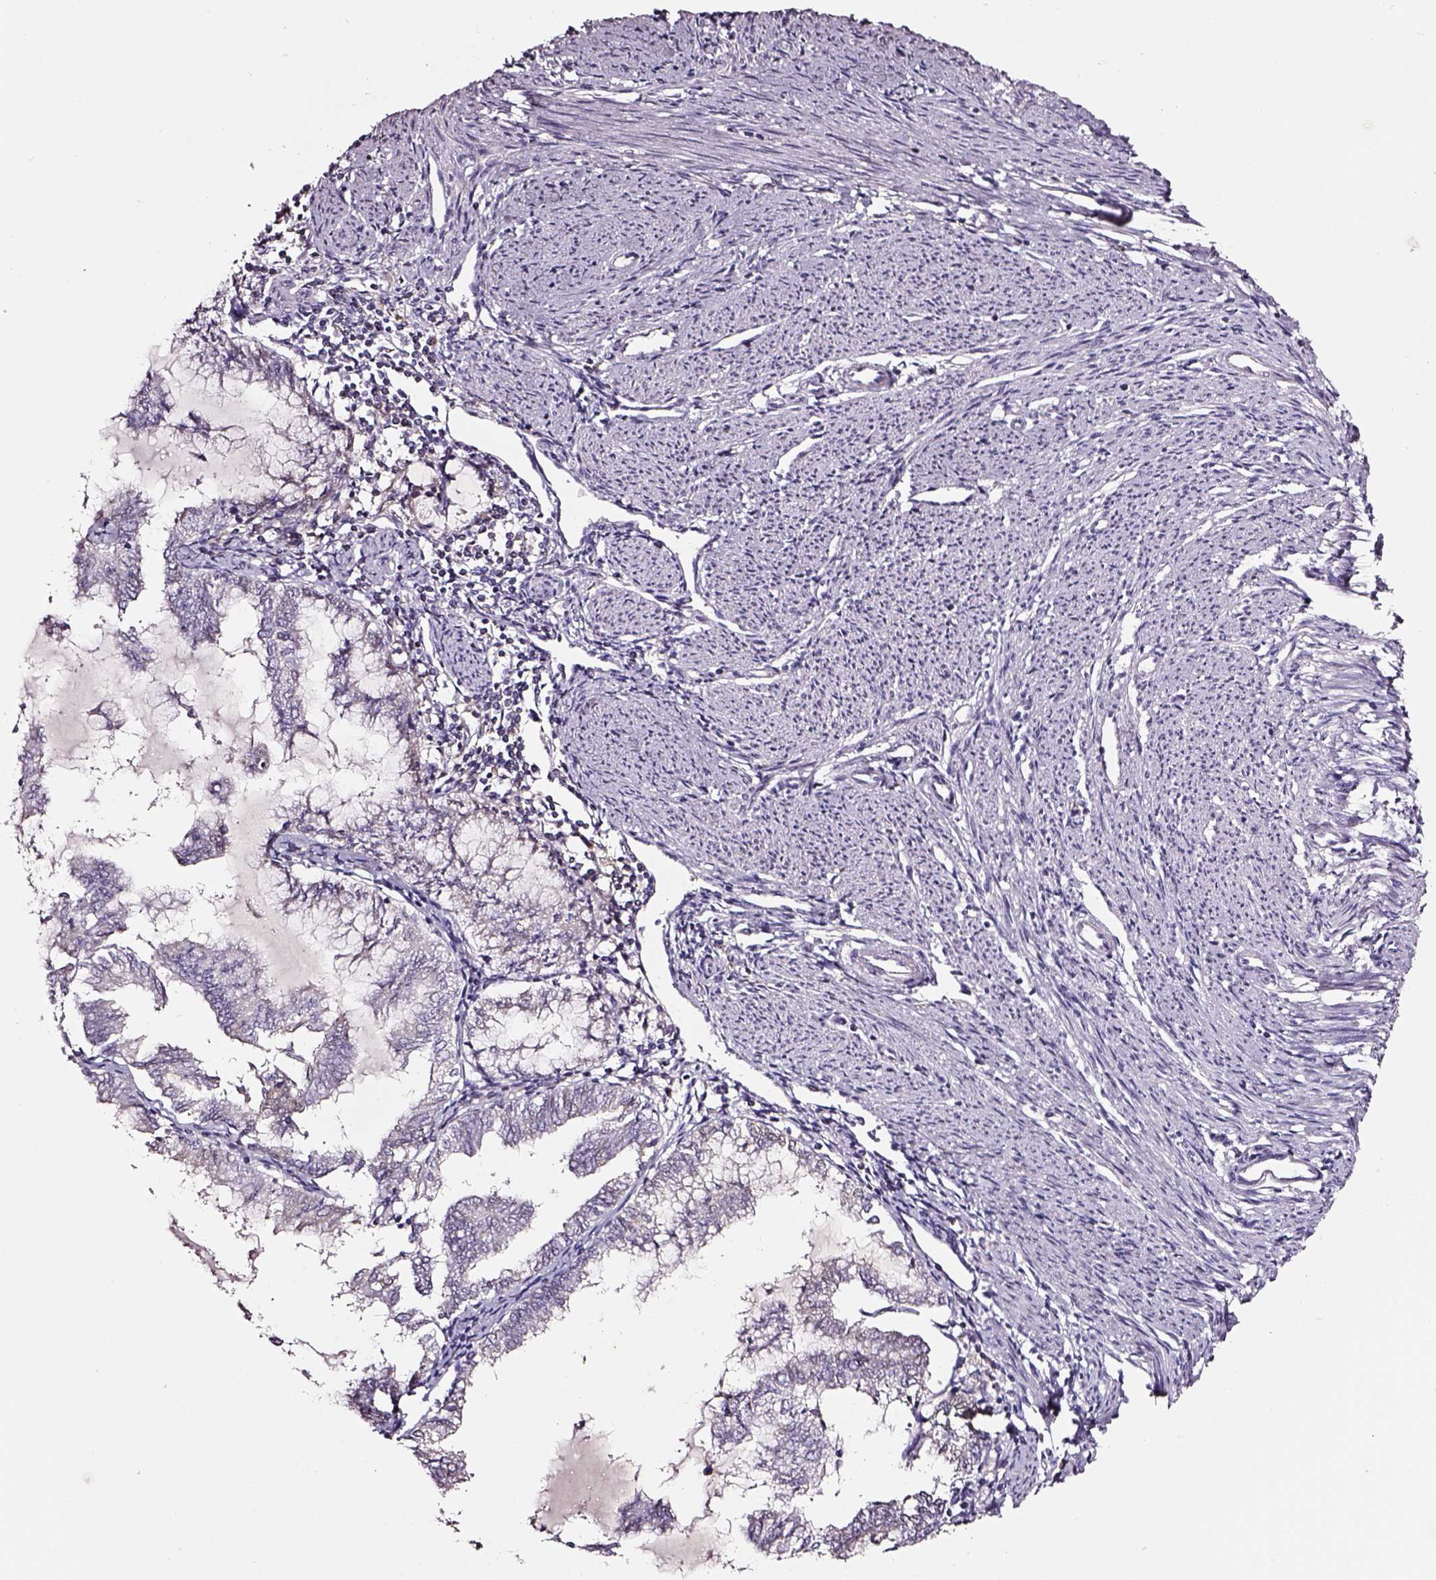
{"staining": {"intensity": "negative", "quantity": "none", "location": "none"}, "tissue": "endometrial cancer", "cell_type": "Tumor cells", "image_type": "cancer", "snomed": [{"axis": "morphology", "description": "Adenocarcinoma, NOS"}, {"axis": "topography", "description": "Endometrium"}], "caption": "High power microscopy histopathology image of an immunohistochemistry micrograph of adenocarcinoma (endometrial), revealing no significant positivity in tumor cells.", "gene": "SMIM17", "patient": {"sex": "female", "age": 79}}